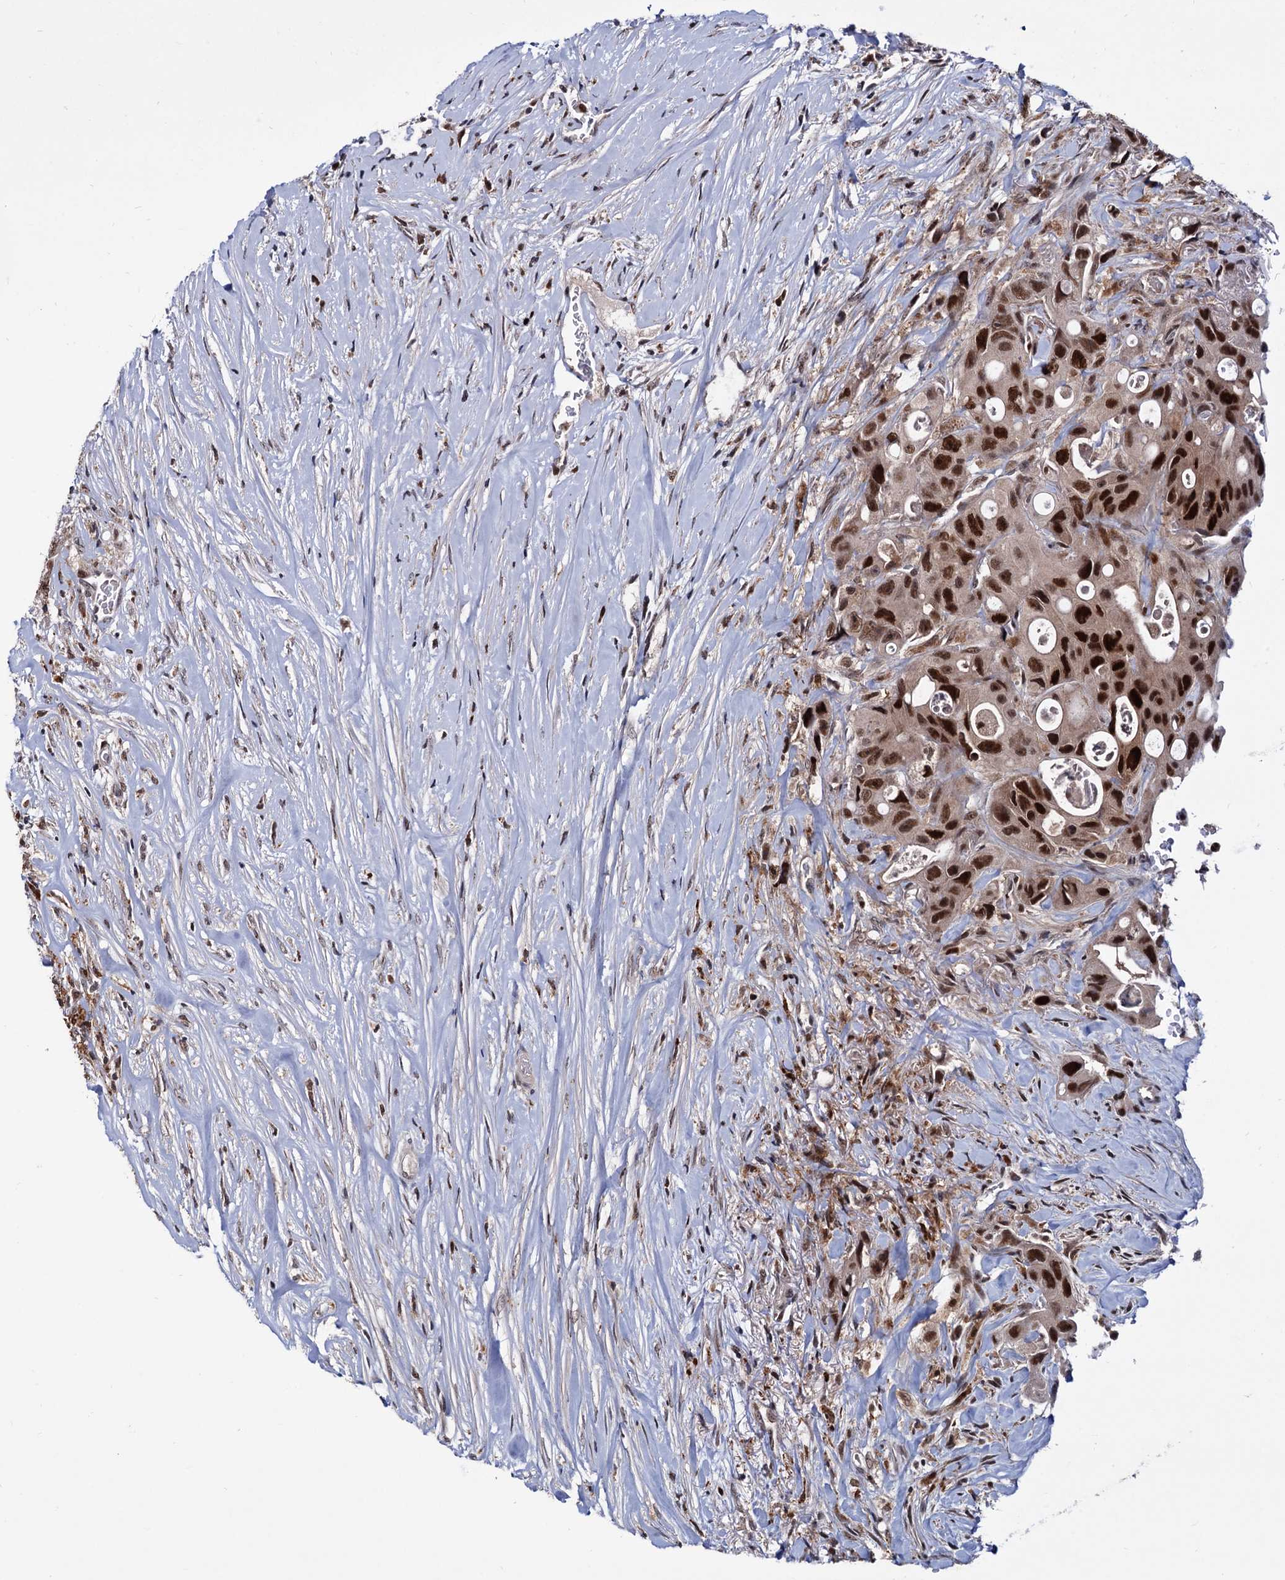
{"staining": {"intensity": "strong", "quantity": ">75%", "location": "nuclear"}, "tissue": "colorectal cancer", "cell_type": "Tumor cells", "image_type": "cancer", "snomed": [{"axis": "morphology", "description": "Adenocarcinoma, NOS"}, {"axis": "topography", "description": "Colon"}], "caption": "Immunohistochemistry (DAB) staining of human adenocarcinoma (colorectal) demonstrates strong nuclear protein positivity in about >75% of tumor cells.", "gene": "RNASEH2B", "patient": {"sex": "female", "age": 46}}